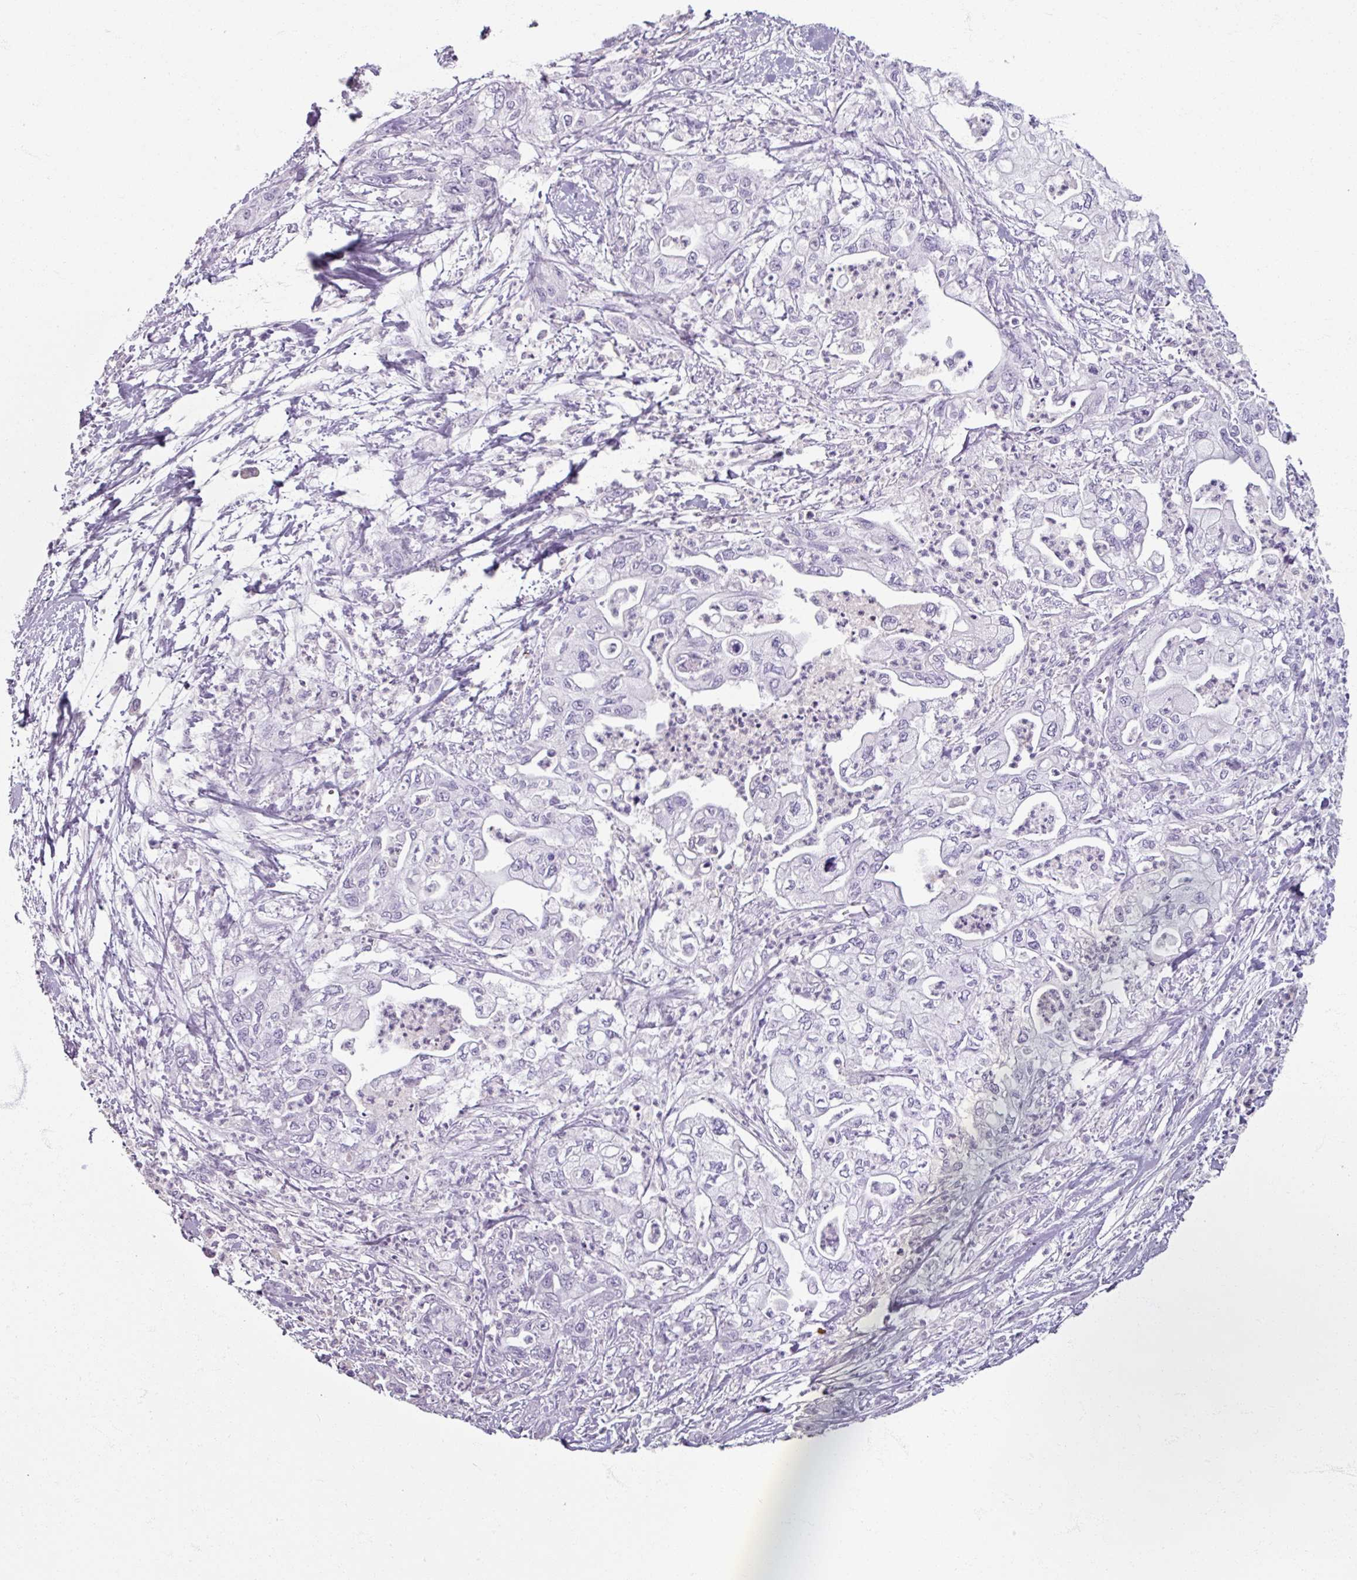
{"staining": {"intensity": "negative", "quantity": "none", "location": "none"}, "tissue": "pancreatic cancer", "cell_type": "Tumor cells", "image_type": "cancer", "snomed": [{"axis": "morphology", "description": "Adenocarcinoma, NOS"}, {"axis": "topography", "description": "Pancreas"}], "caption": "An immunohistochemistry micrograph of pancreatic adenocarcinoma is shown. There is no staining in tumor cells of pancreatic adenocarcinoma. (DAB immunohistochemistry with hematoxylin counter stain).", "gene": "PTPRC", "patient": {"sex": "male", "age": 61}}